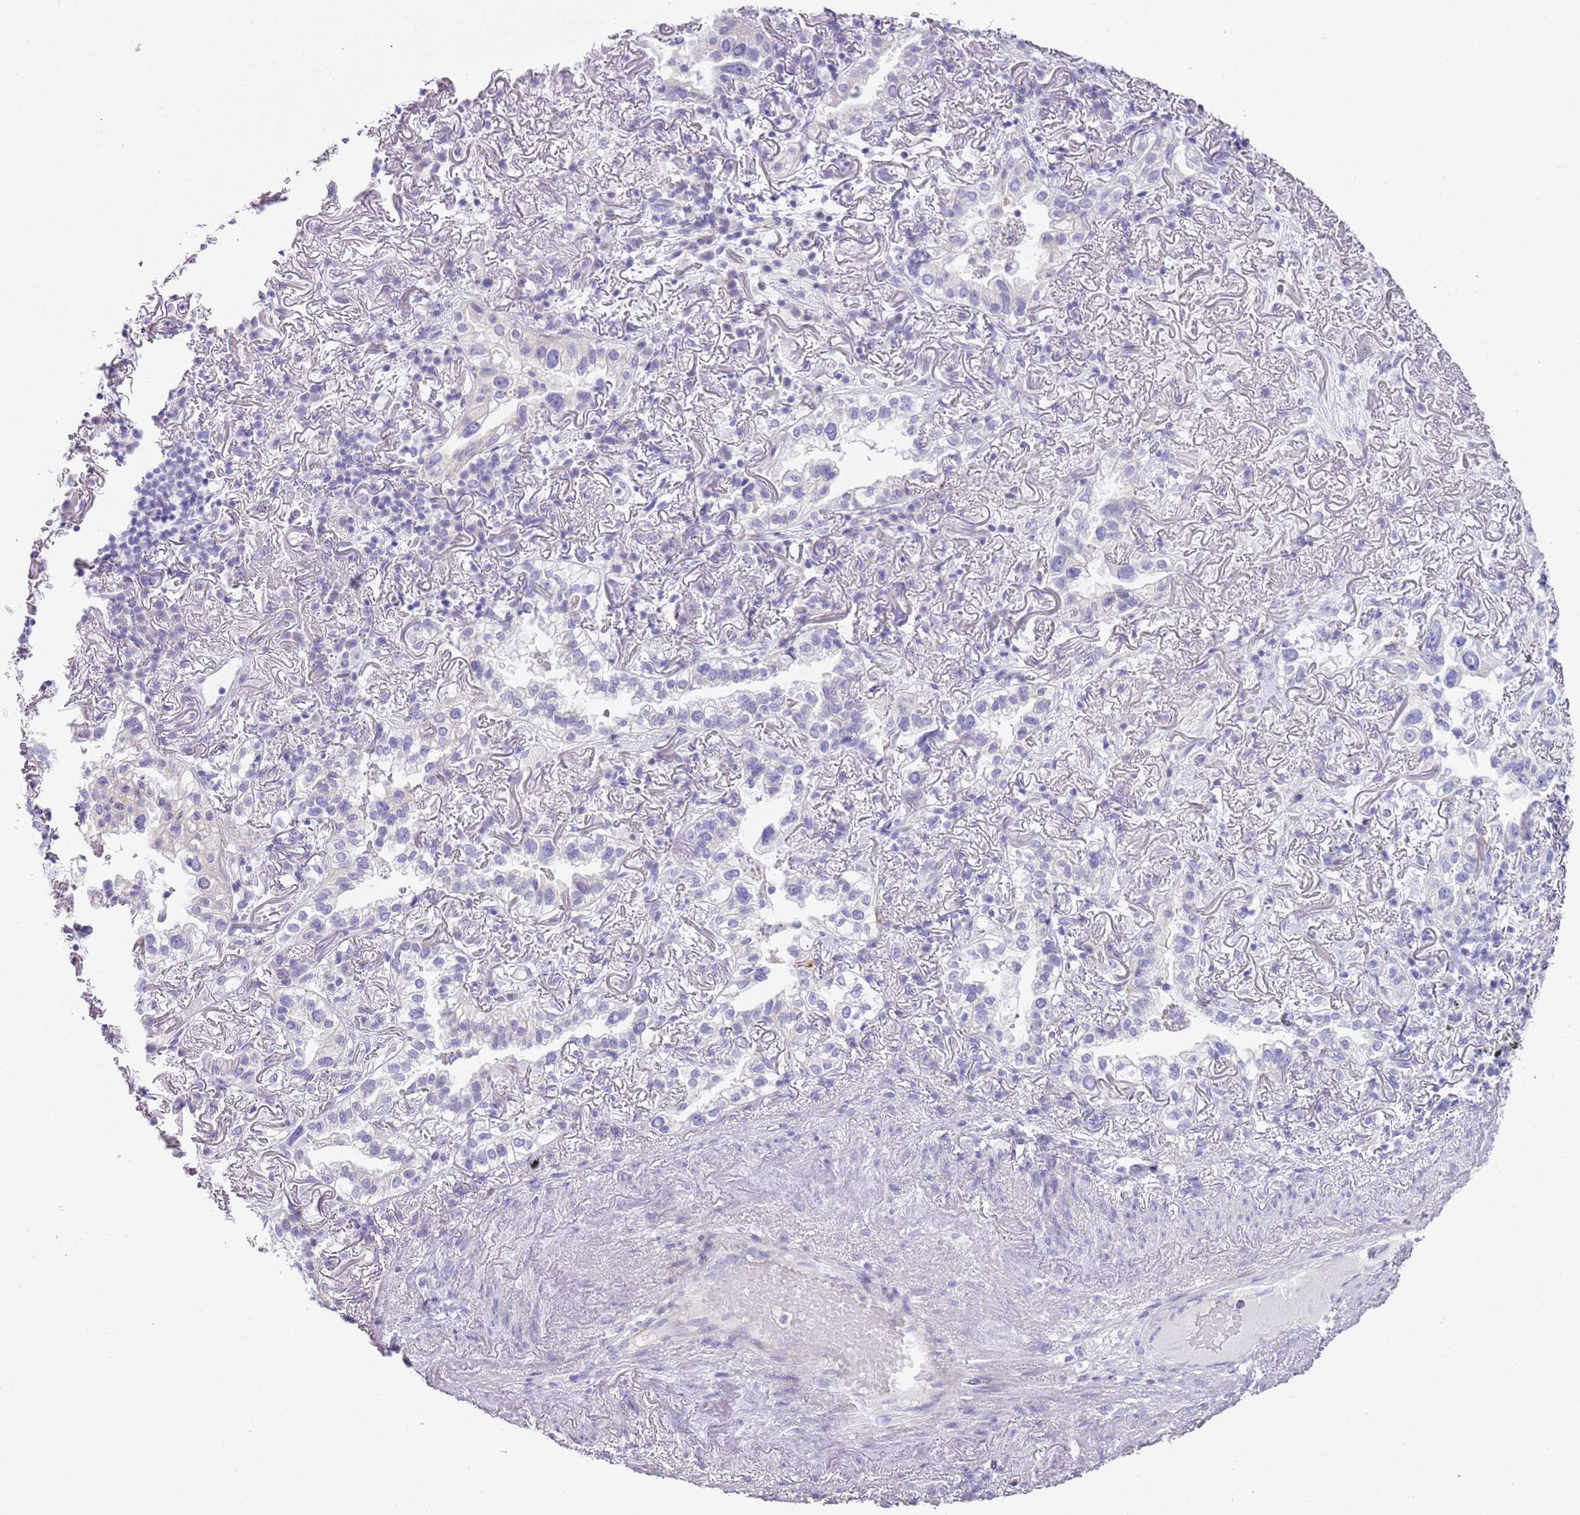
{"staining": {"intensity": "negative", "quantity": "none", "location": "none"}, "tissue": "lung cancer", "cell_type": "Tumor cells", "image_type": "cancer", "snomed": [{"axis": "morphology", "description": "Adenocarcinoma, NOS"}, {"axis": "topography", "description": "Lung"}], "caption": "High magnification brightfield microscopy of adenocarcinoma (lung) stained with DAB (brown) and counterstained with hematoxylin (blue): tumor cells show no significant expression.", "gene": "NBPF20", "patient": {"sex": "female", "age": 69}}